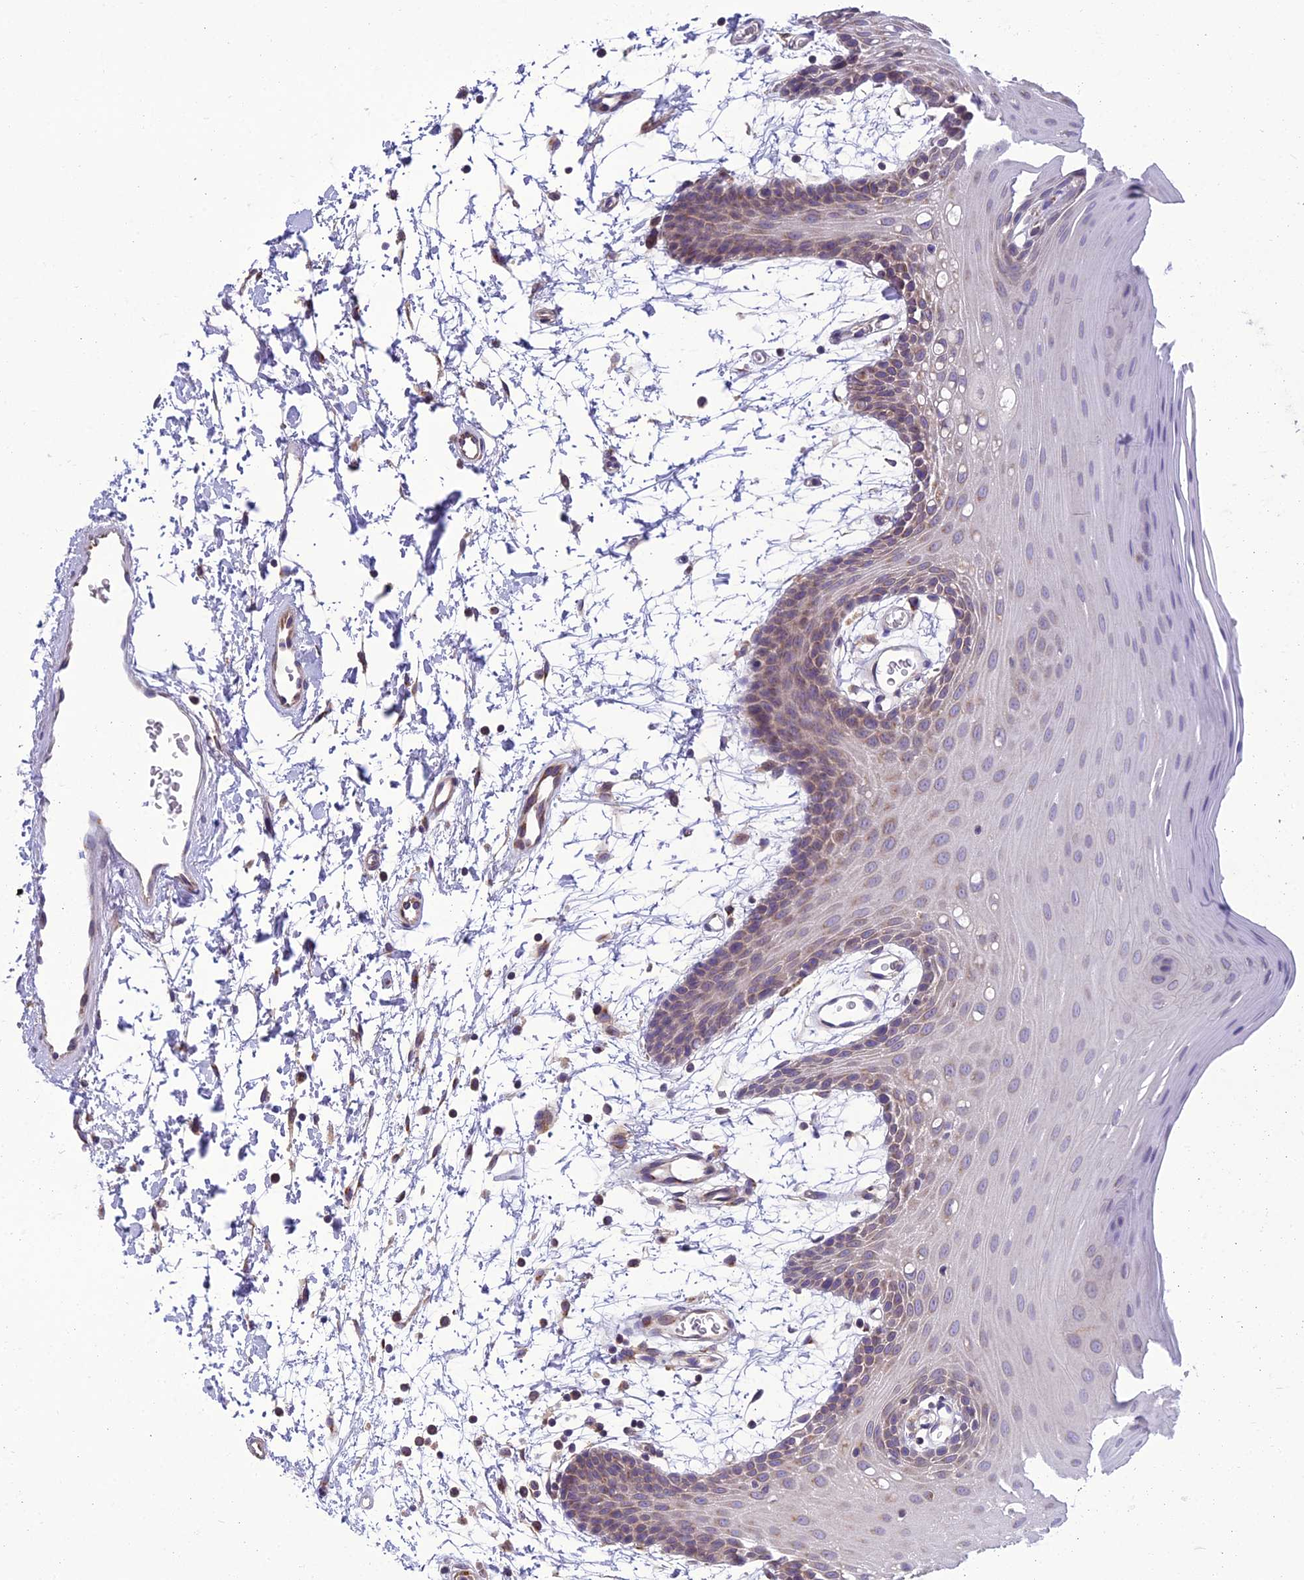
{"staining": {"intensity": "weak", "quantity": "25%-75%", "location": "cytoplasmic/membranous"}, "tissue": "oral mucosa", "cell_type": "Squamous epithelial cells", "image_type": "normal", "snomed": [{"axis": "morphology", "description": "Normal tissue, NOS"}, {"axis": "topography", "description": "Skeletal muscle"}, {"axis": "topography", "description": "Oral tissue"}, {"axis": "topography", "description": "Salivary gland"}, {"axis": "topography", "description": "Peripheral nerve tissue"}], "caption": "This micrograph exhibits IHC staining of benign oral mucosa, with low weak cytoplasmic/membranous expression in about 25%-75% of squamous epithelial cells.", "gene": "GOLPH3", "patient": {"sex": "male", "age": 54}}